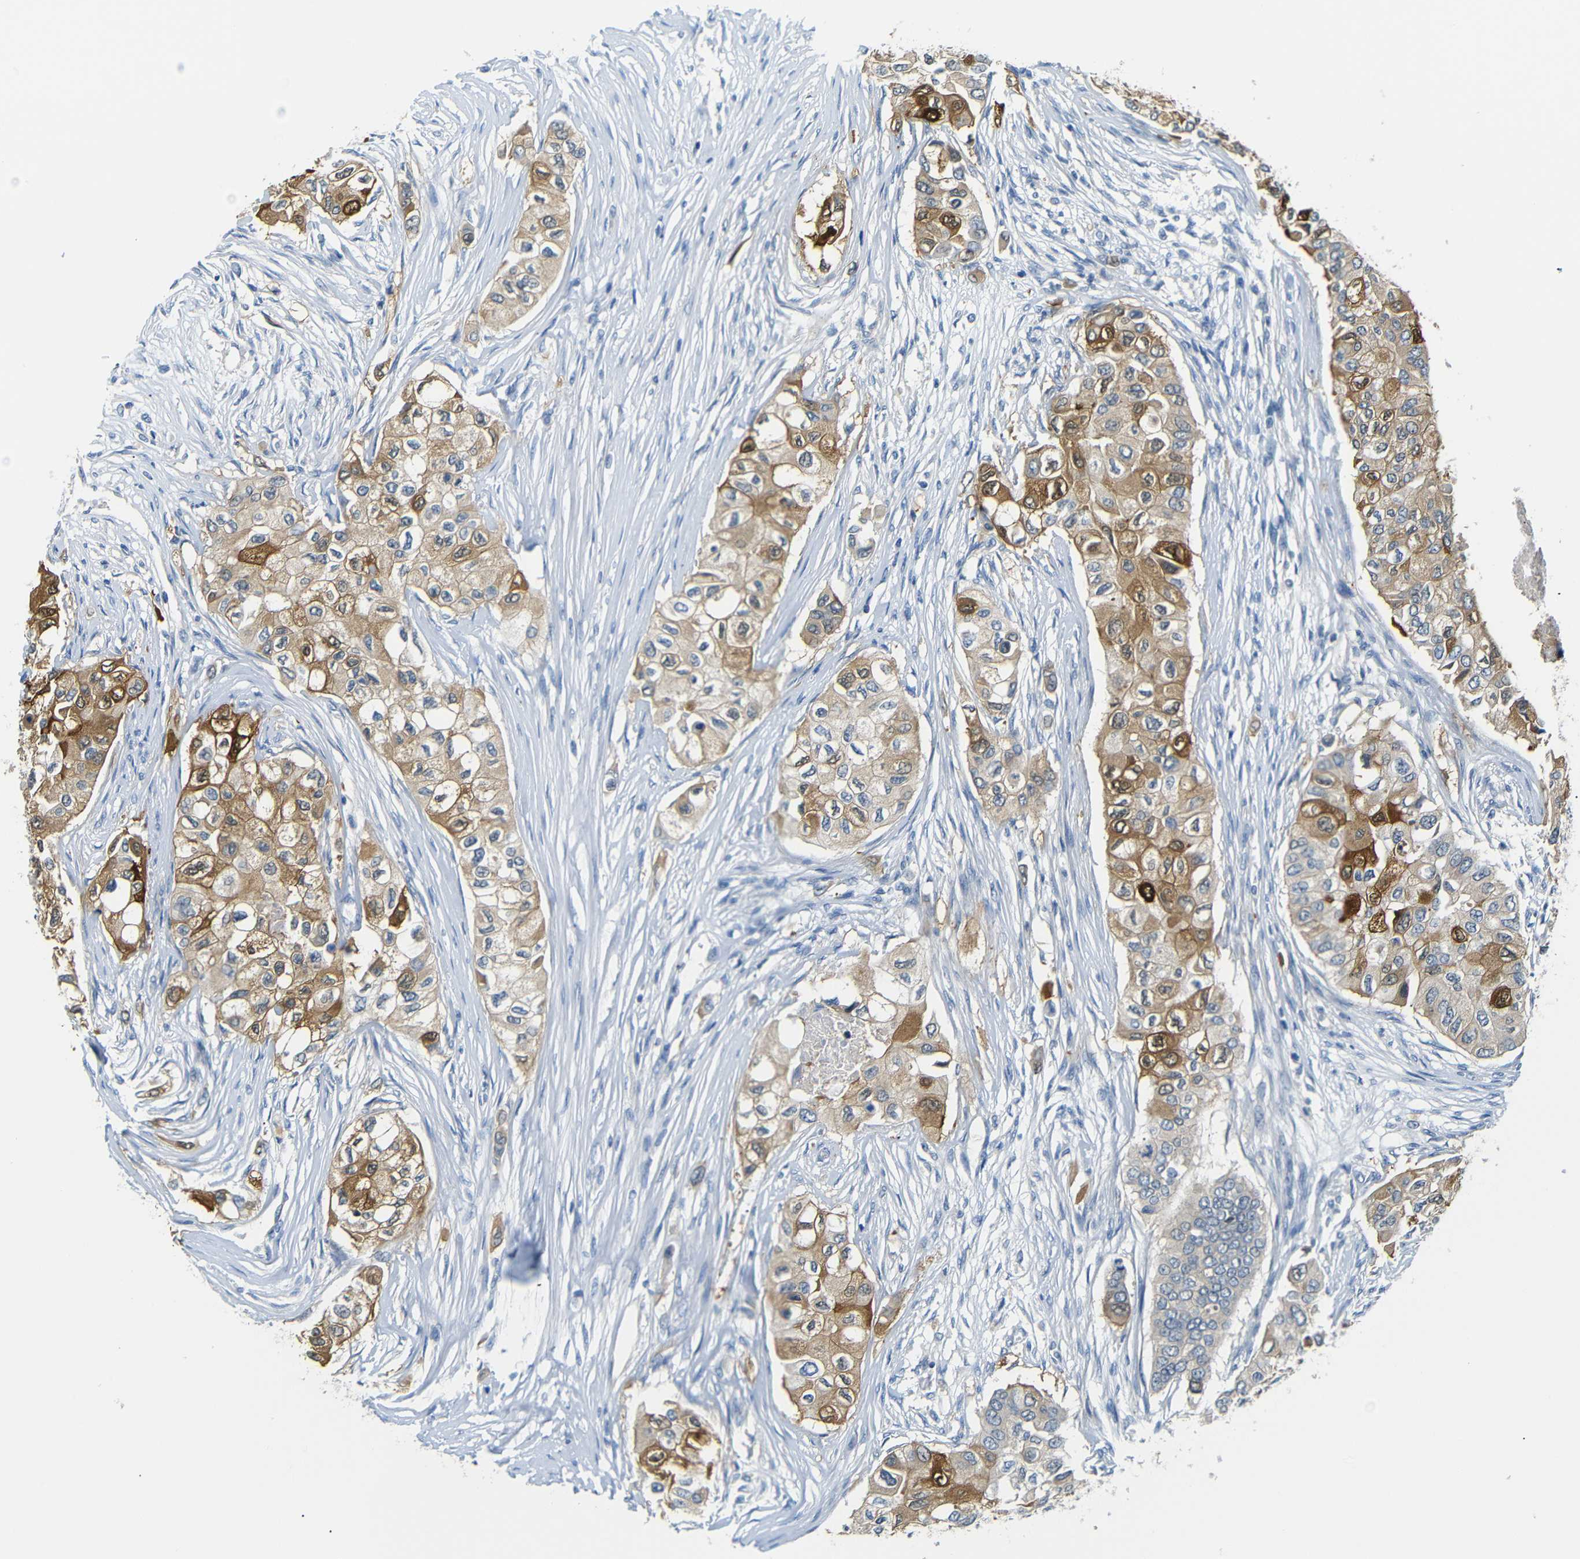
{"staining": {"intensity": "moderate", "quantity": ">75%", "location": "cytoplasmic/membranous,nuclear"}, "tissue": "breast cancer", "cell_type": "Tumor cells", "image_type": "cancer", "snomed": [{"axis": "morphology", "description": "Normal tissue, NOS"}, {"axis": "morphology", "description": "Duct carcinoma"}, {"axis": "topography", "description": "Breast"}], "caption": "Protein expression analysis of human breast cancer (infiltrating ductal carcinoma) reveals moderate cytoplasmic/membranous and nuclear positivity in approximately >75% of tumor cells.", "gene": "SFN", "patient": {"sex": "female", "age": 49}}